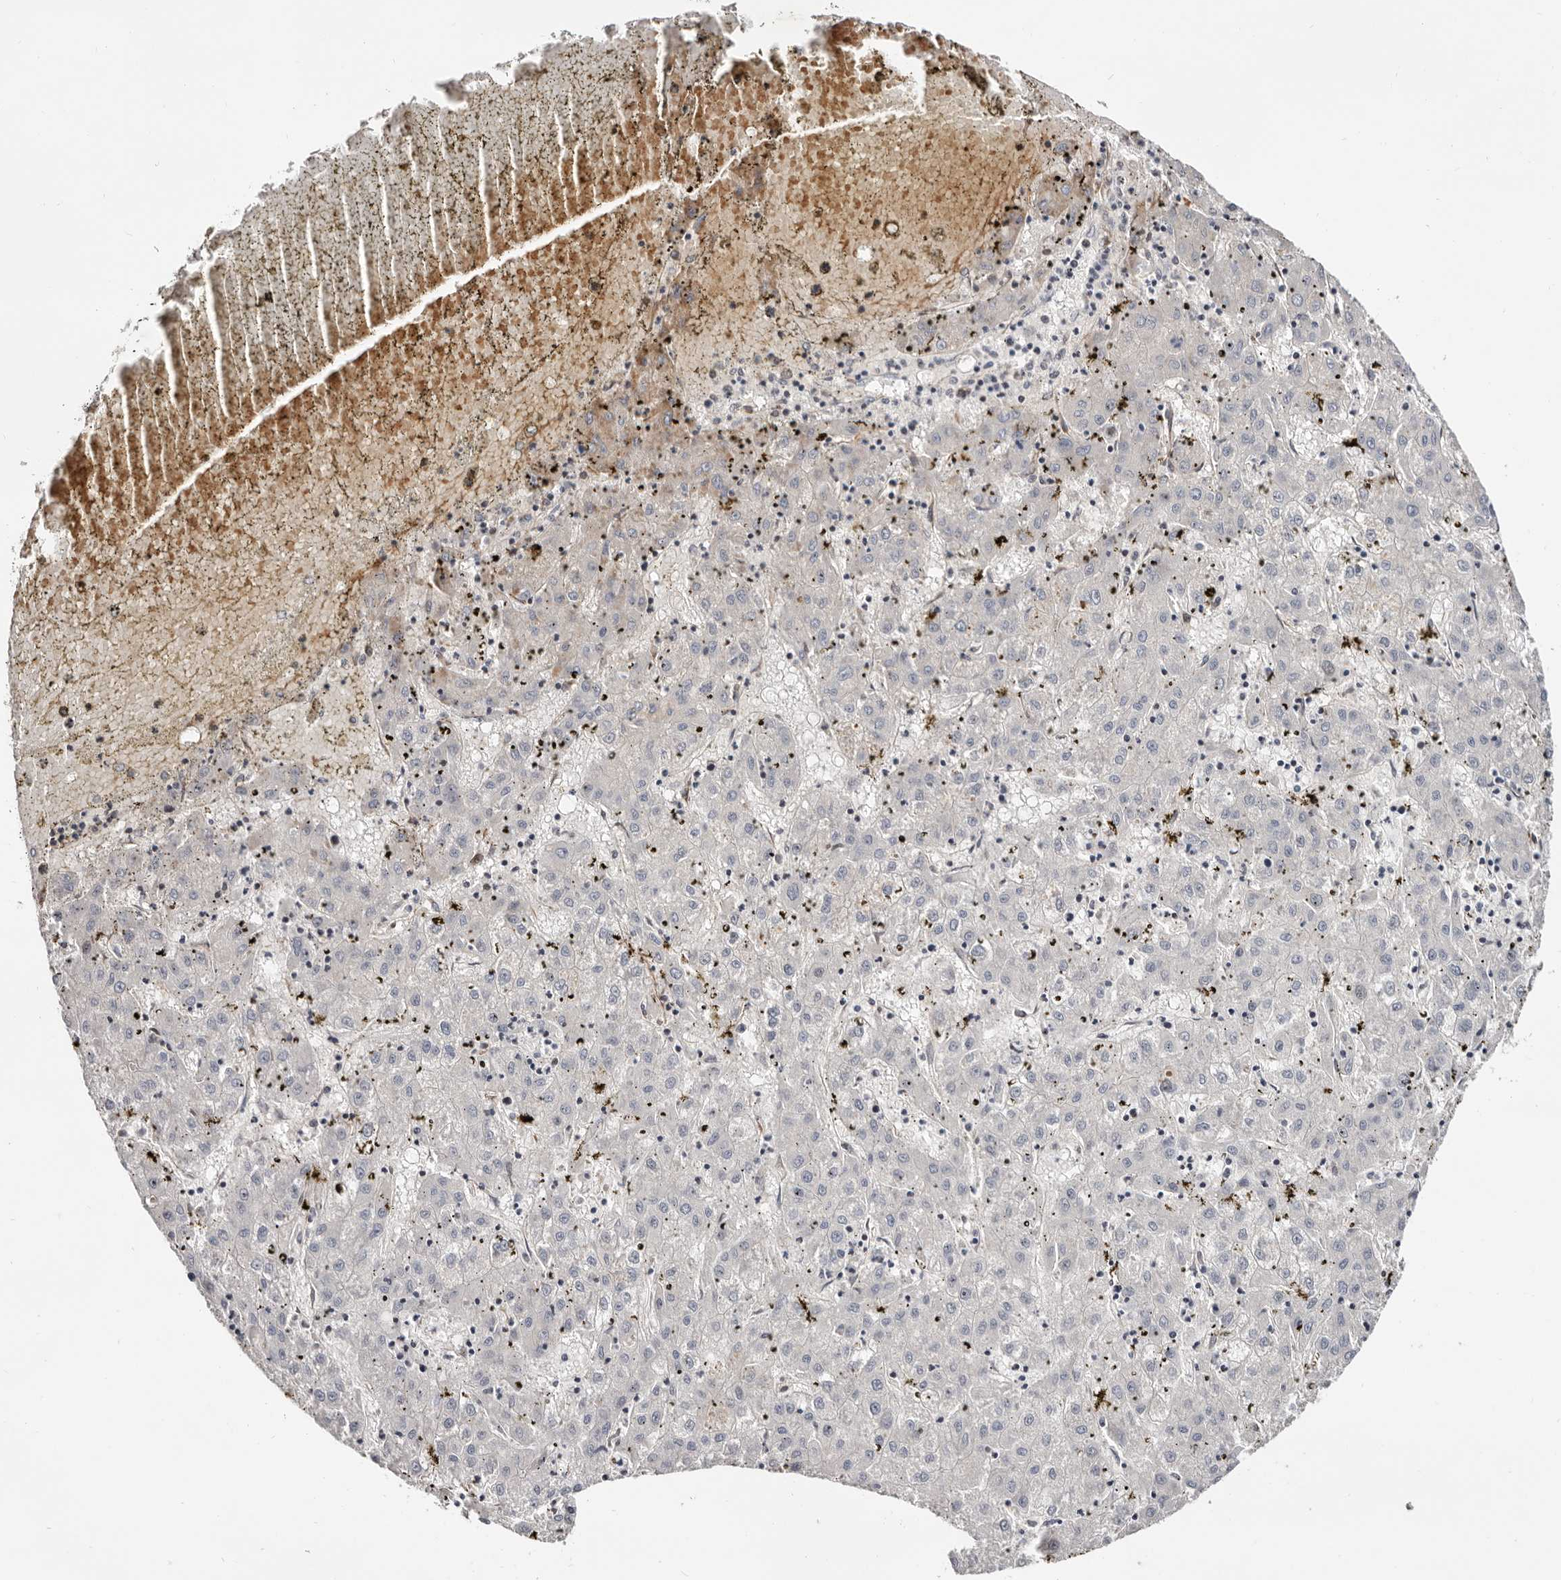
{"staining": {"intensity": "negative", "quantity": "none", "location": "none"}, "tissue": "liver cancer", "cell_type": "Tumor cells", "image_type": "cancer", "snomed": [{"axis": "morphology", "description": "Carcinoma, Hepatocellular, NOS"}, {"axis": "topography", "description": "Liver"}], "caption": "IHC photomicrograph of human liver cancer stained for a protein (brown), which reveals no positivity in tumor cells. (Brightfield microscopy of DAB (3,3'-diaminobenzidine) immunohistochemistry (IHC) at high magnification).", "gene": "USH1C", "patient": {"sex": "male", "age": 72}}